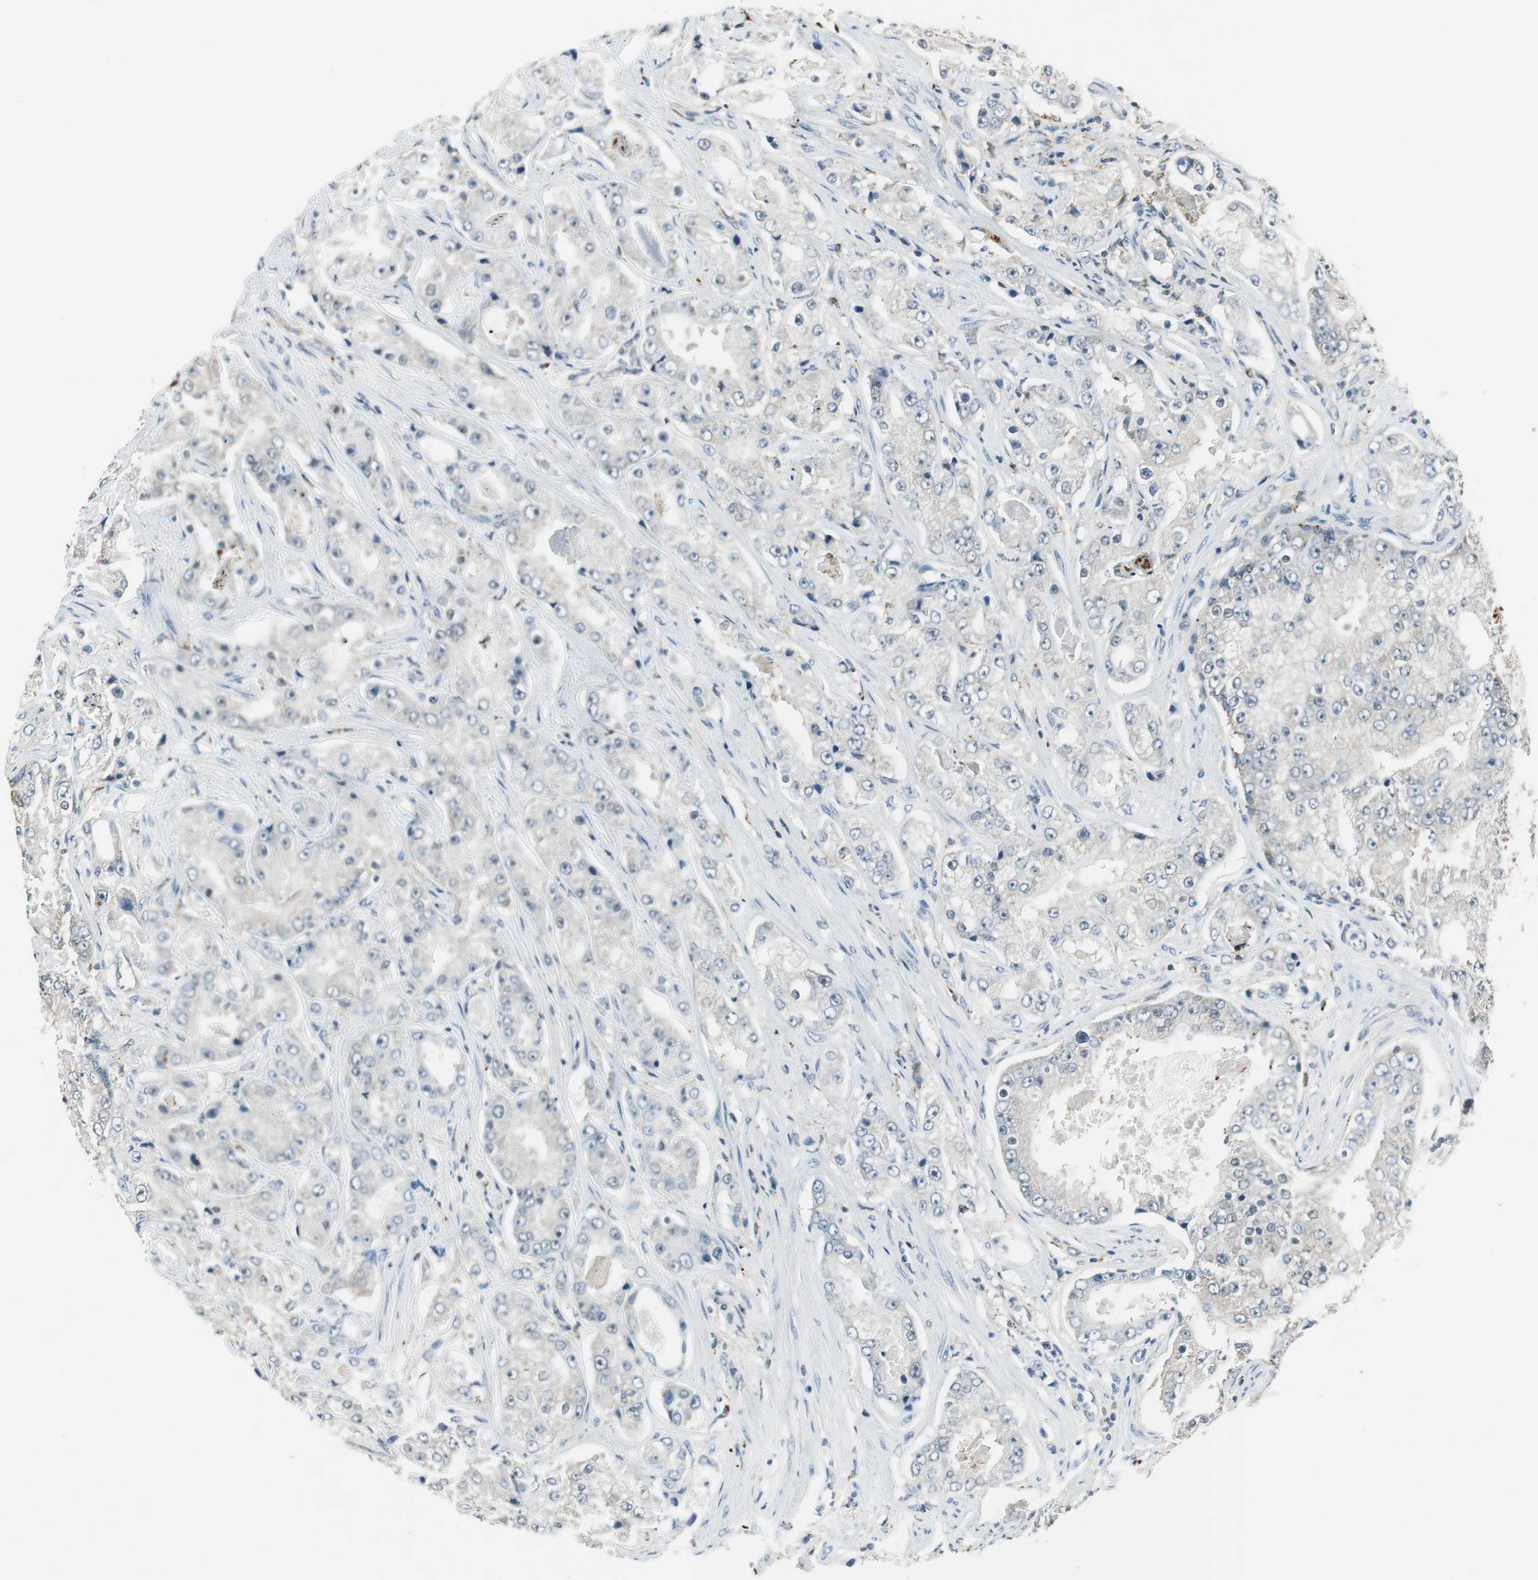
{"staining": {"intensity": "negative", "quantity": "none", "location": "none"}, "tissue": "prostate cancer", "cell_type": "Tumor cells", "image_type": "cancer", "snomed": [{"axis": "morphology", "description": "Adenocarcinoma, High grade"}, {"axis": "topography", "description": "Prostate"}], "caption": "High magnification brightfield microscopy of prostate cancer stained with DAB (brown) and counterstained with hematoxylin (blue): tumor cells show no significant positivity. (Stains: DAB (3,3'-diaminobenzidine) immunohistochemistry with hematoxylin counter stain, Microscopy: brightfield microscopy at high magnification).", "gene": "NCK1", "patient": {"sex": "male", "age": 73}}